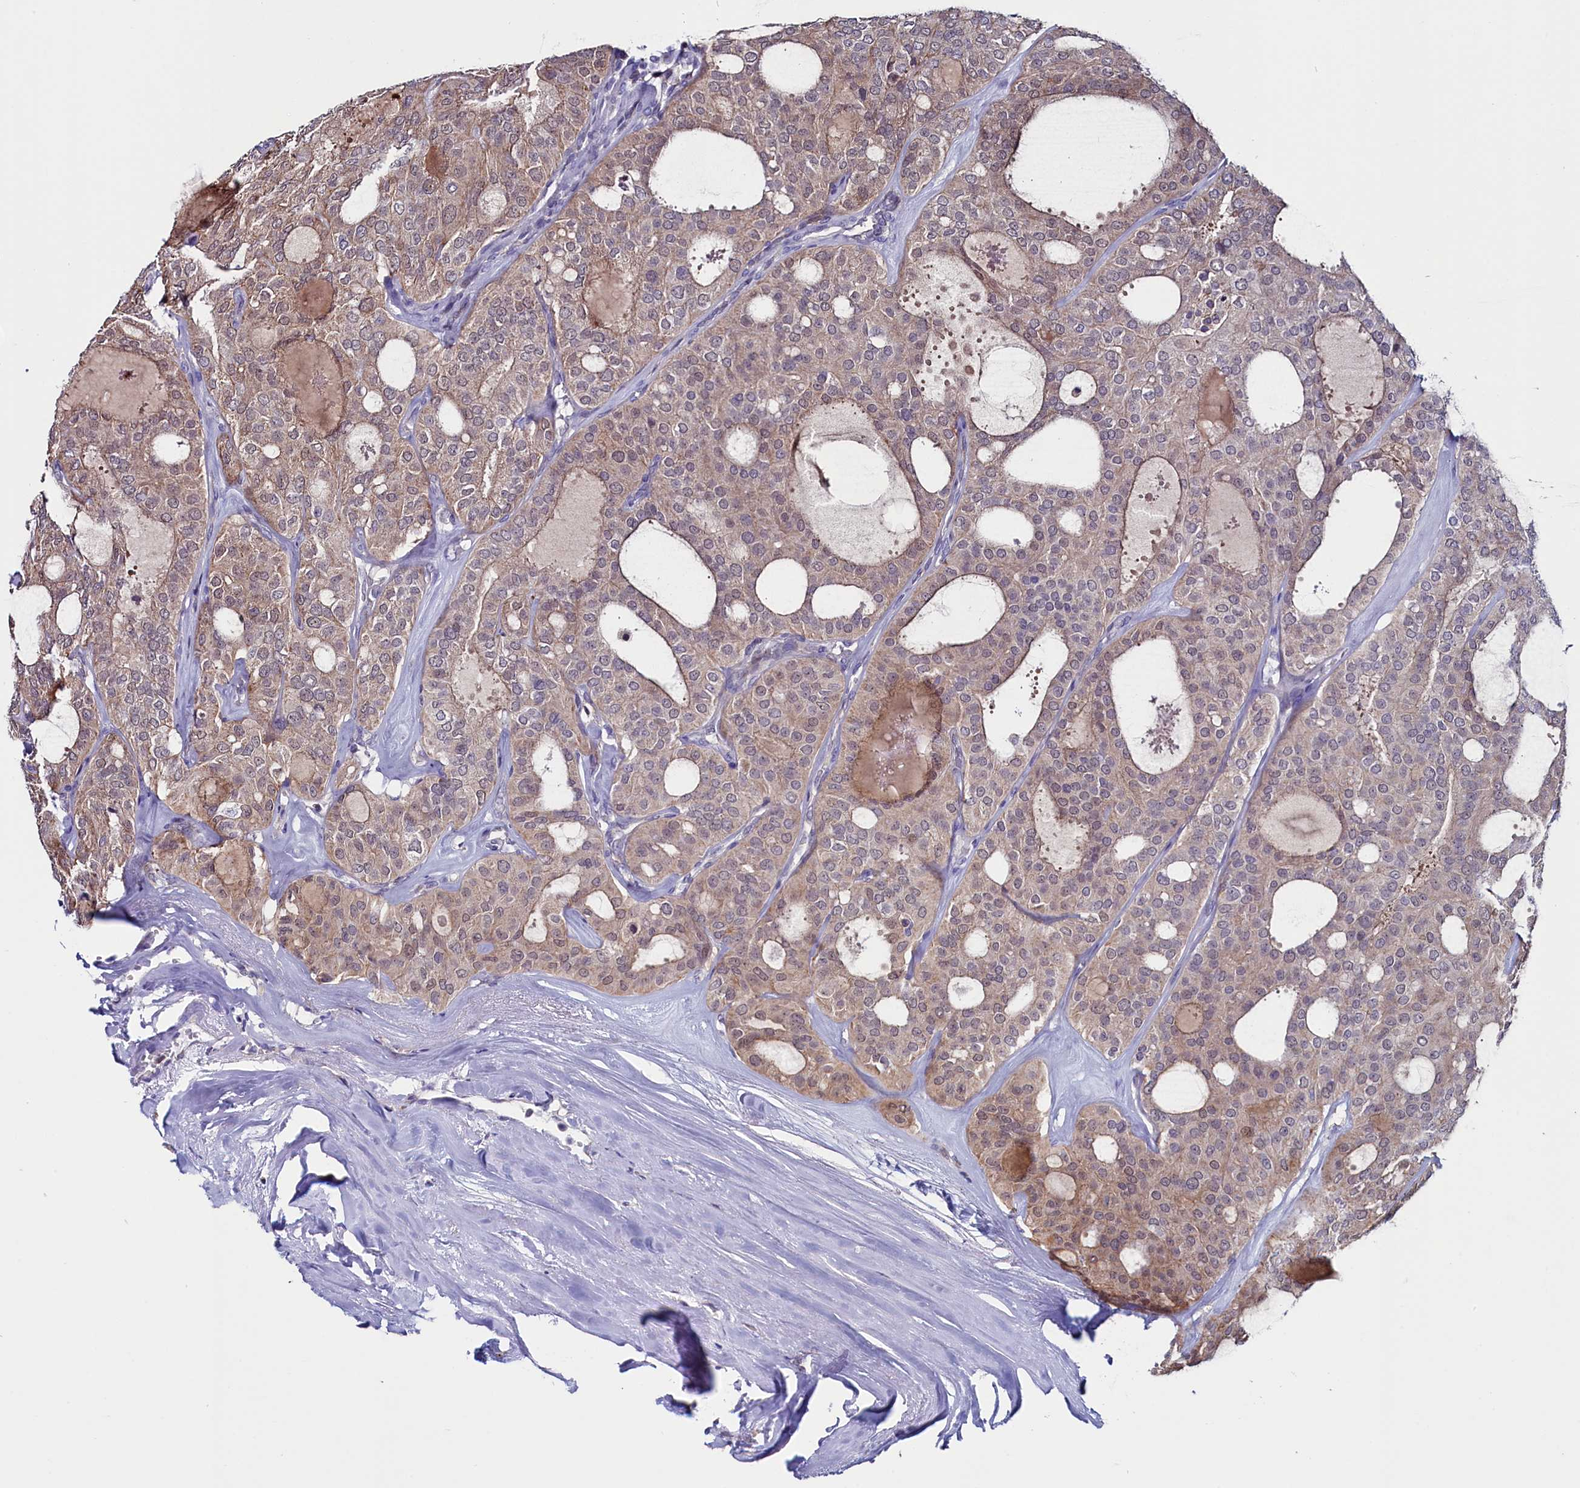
{"staining": {"intensity": "weak", "quantity": "25%-75%", "location": "cytoplasmic/membranous,nuclear"}, "tissue": "thyroid cancer", "cell_type": "Tumor cells", "image_type": "cancer", "snomed": [{"axis": "morphology", "description": "Follicular adenoma carcinoma, NOS"}, {"axis": "topography", "description": "Thyroid gland"}], "caption": "Protein staining by immunohistochemistry (IHC) displays weak cytoplasmic/membranous and nuclear positivity in about 25%-75% of tumor cells in thyroid follicular adenoma carcinoma. The staining was performed using DAB, with brown indicating positive protein expression. Nuclei are stained blue with hematoxylin.", "gene": "CIAPIN1", "patient": {"sex": "male", "age": 75}}